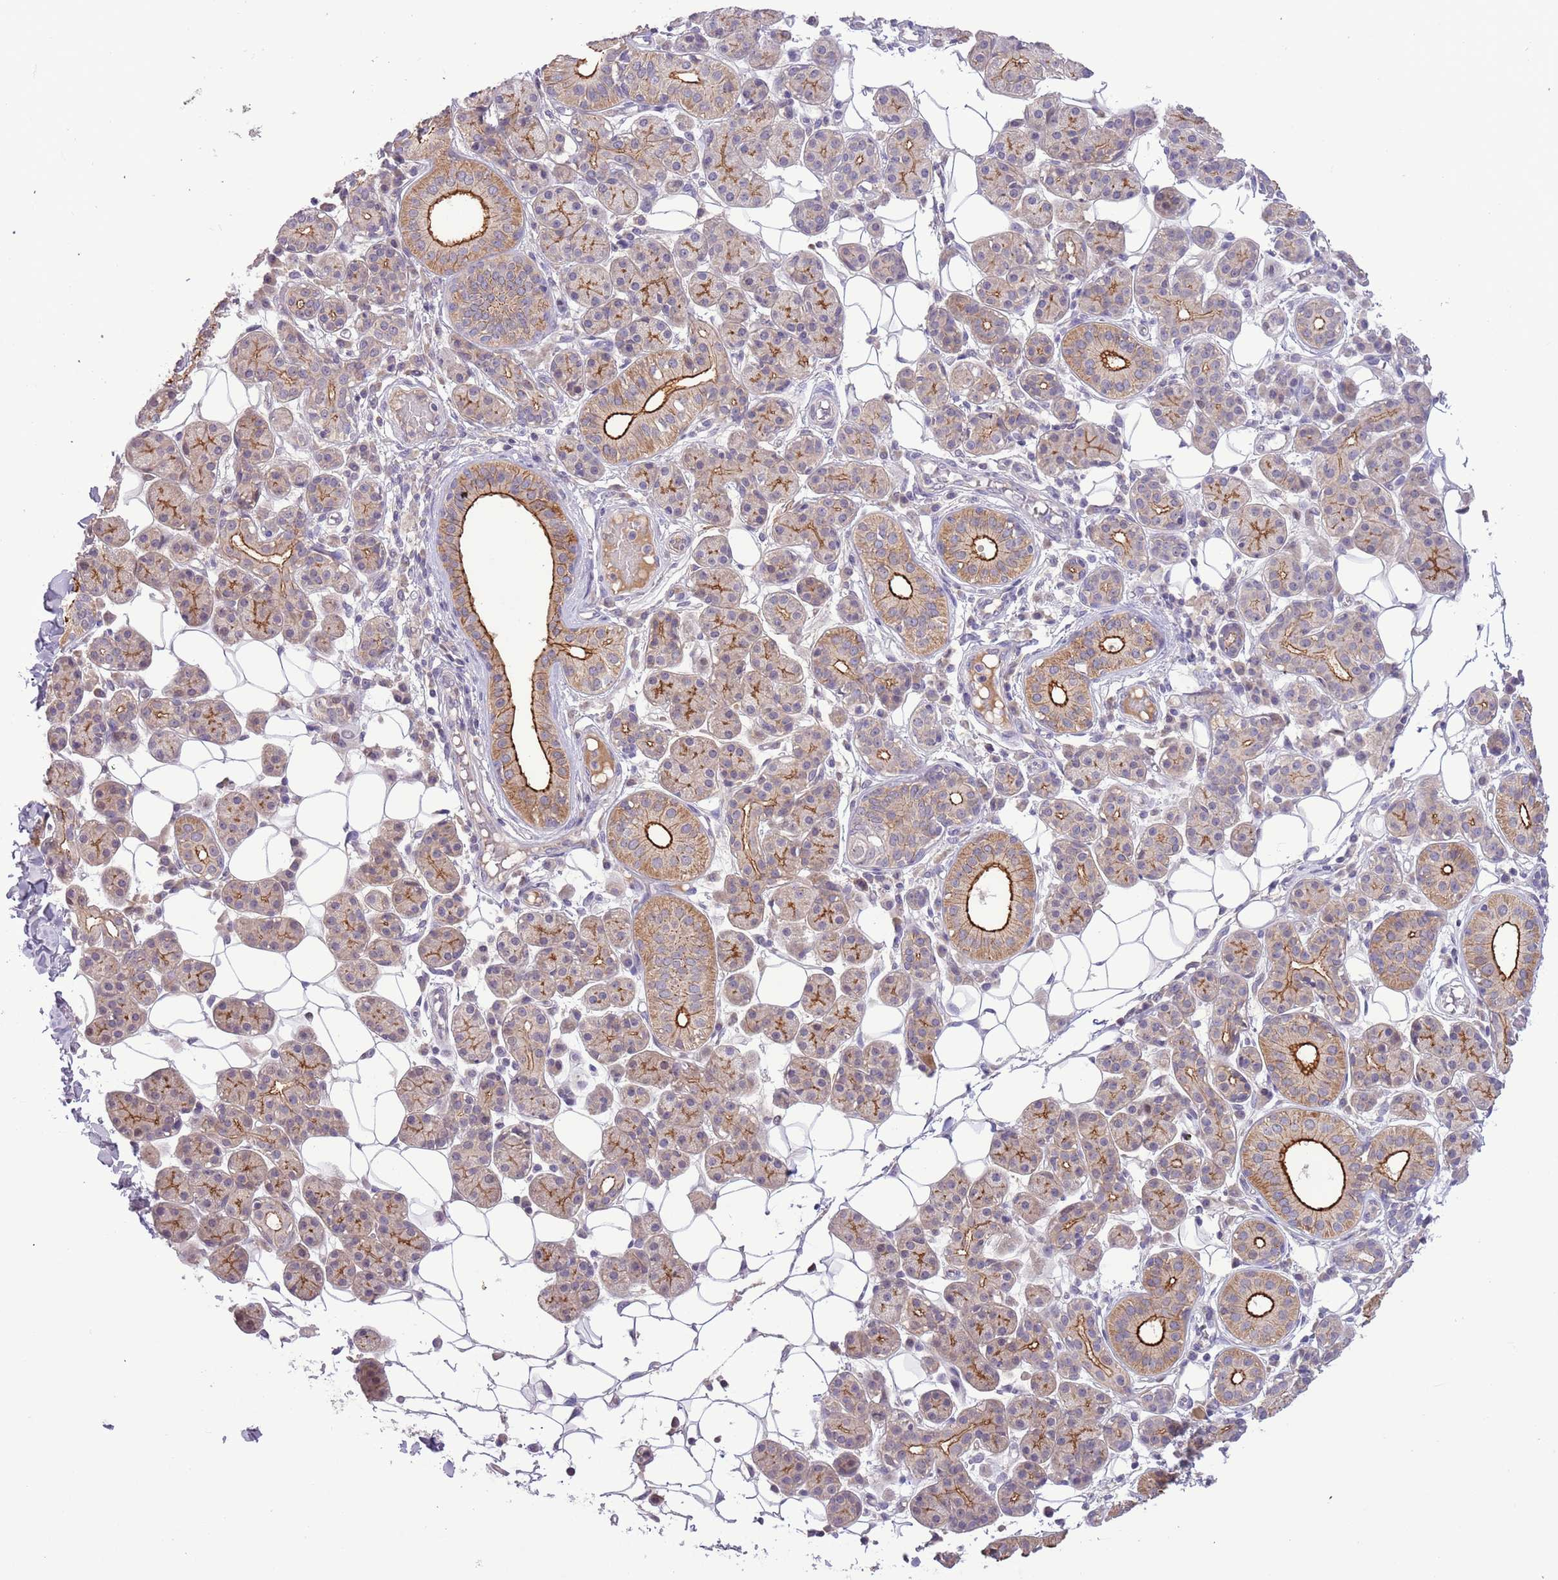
{"staining": {"intensity": "moderate", "quantity": "25%-75%", "location": "cytoplasmic/membranous"}, "tissue": "salivary gland", "cell_type": "Glandular cells", "image_type": "normal", "snomed": [{"axis": "morphology", "description": "Normal tissue, NOS"}, {"axis": "topography", "description": "Salivary gland"}], "caption": "Moderate cytoplasmic/membranous staining is identified in about 25%-75% of glandular cells in unremarkable salivary gland.", "gene": "SHROOM3", "patient": {"sex": "female", "age": 33}}